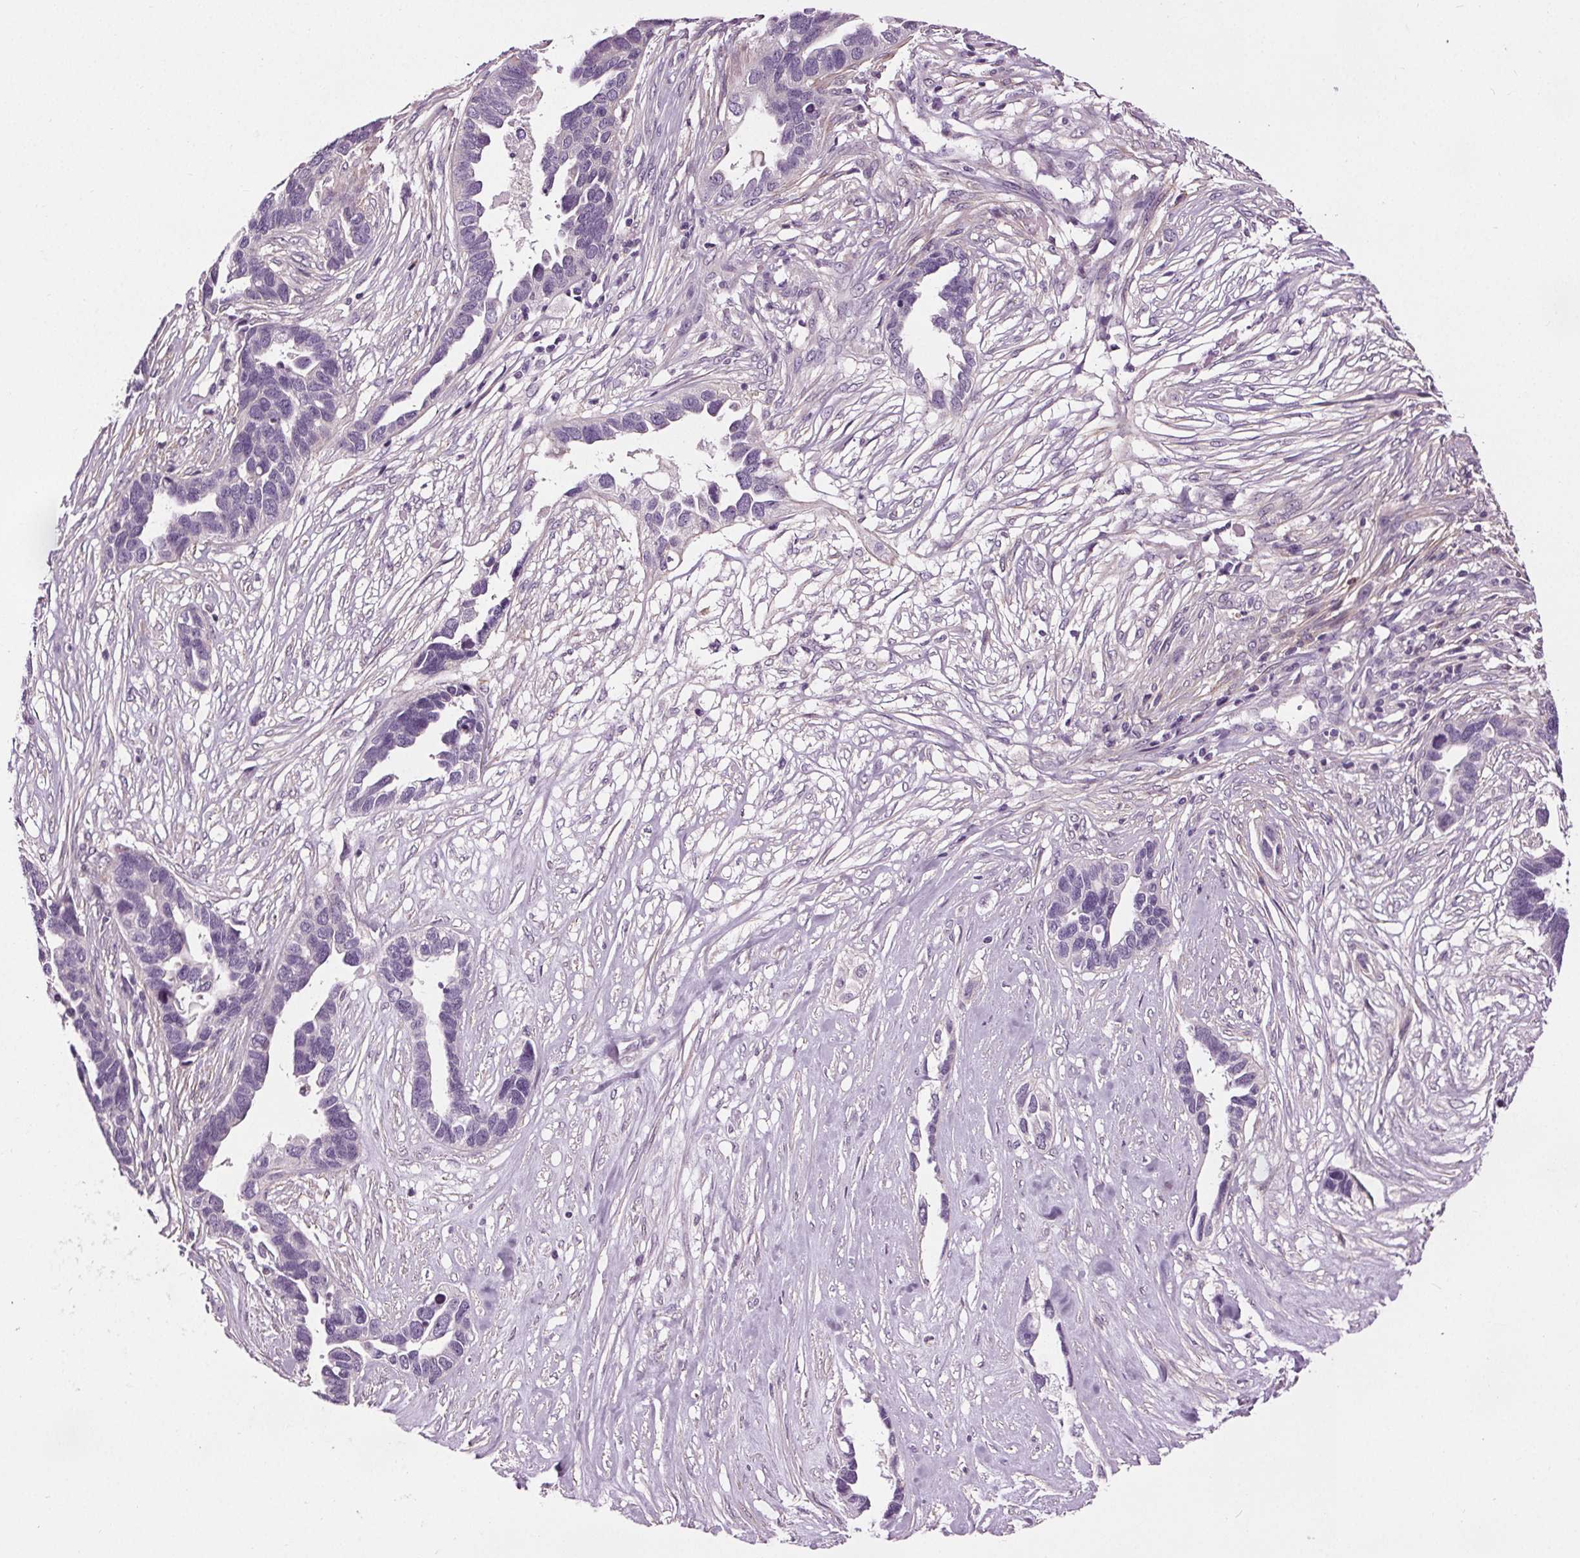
{"staining": {"intensity": "negative", "quantity": "none", "location": "none"}, "tissue": "ovarian cancer", "cell_type": "Tumor cells", "image_type": "cancer", "snomed": [{"axis": "morphology", "description": "Cystadenocarcinoma, serous, NOS"}, {"axis": "topography", "description": "Ovary"}], "caption": "Tumor cells are negative for brown protein staining in serous cystadenocarcinoma (ovarian).", "gene": "RASA1", "patient": {"sex": "female", "age": 54}}